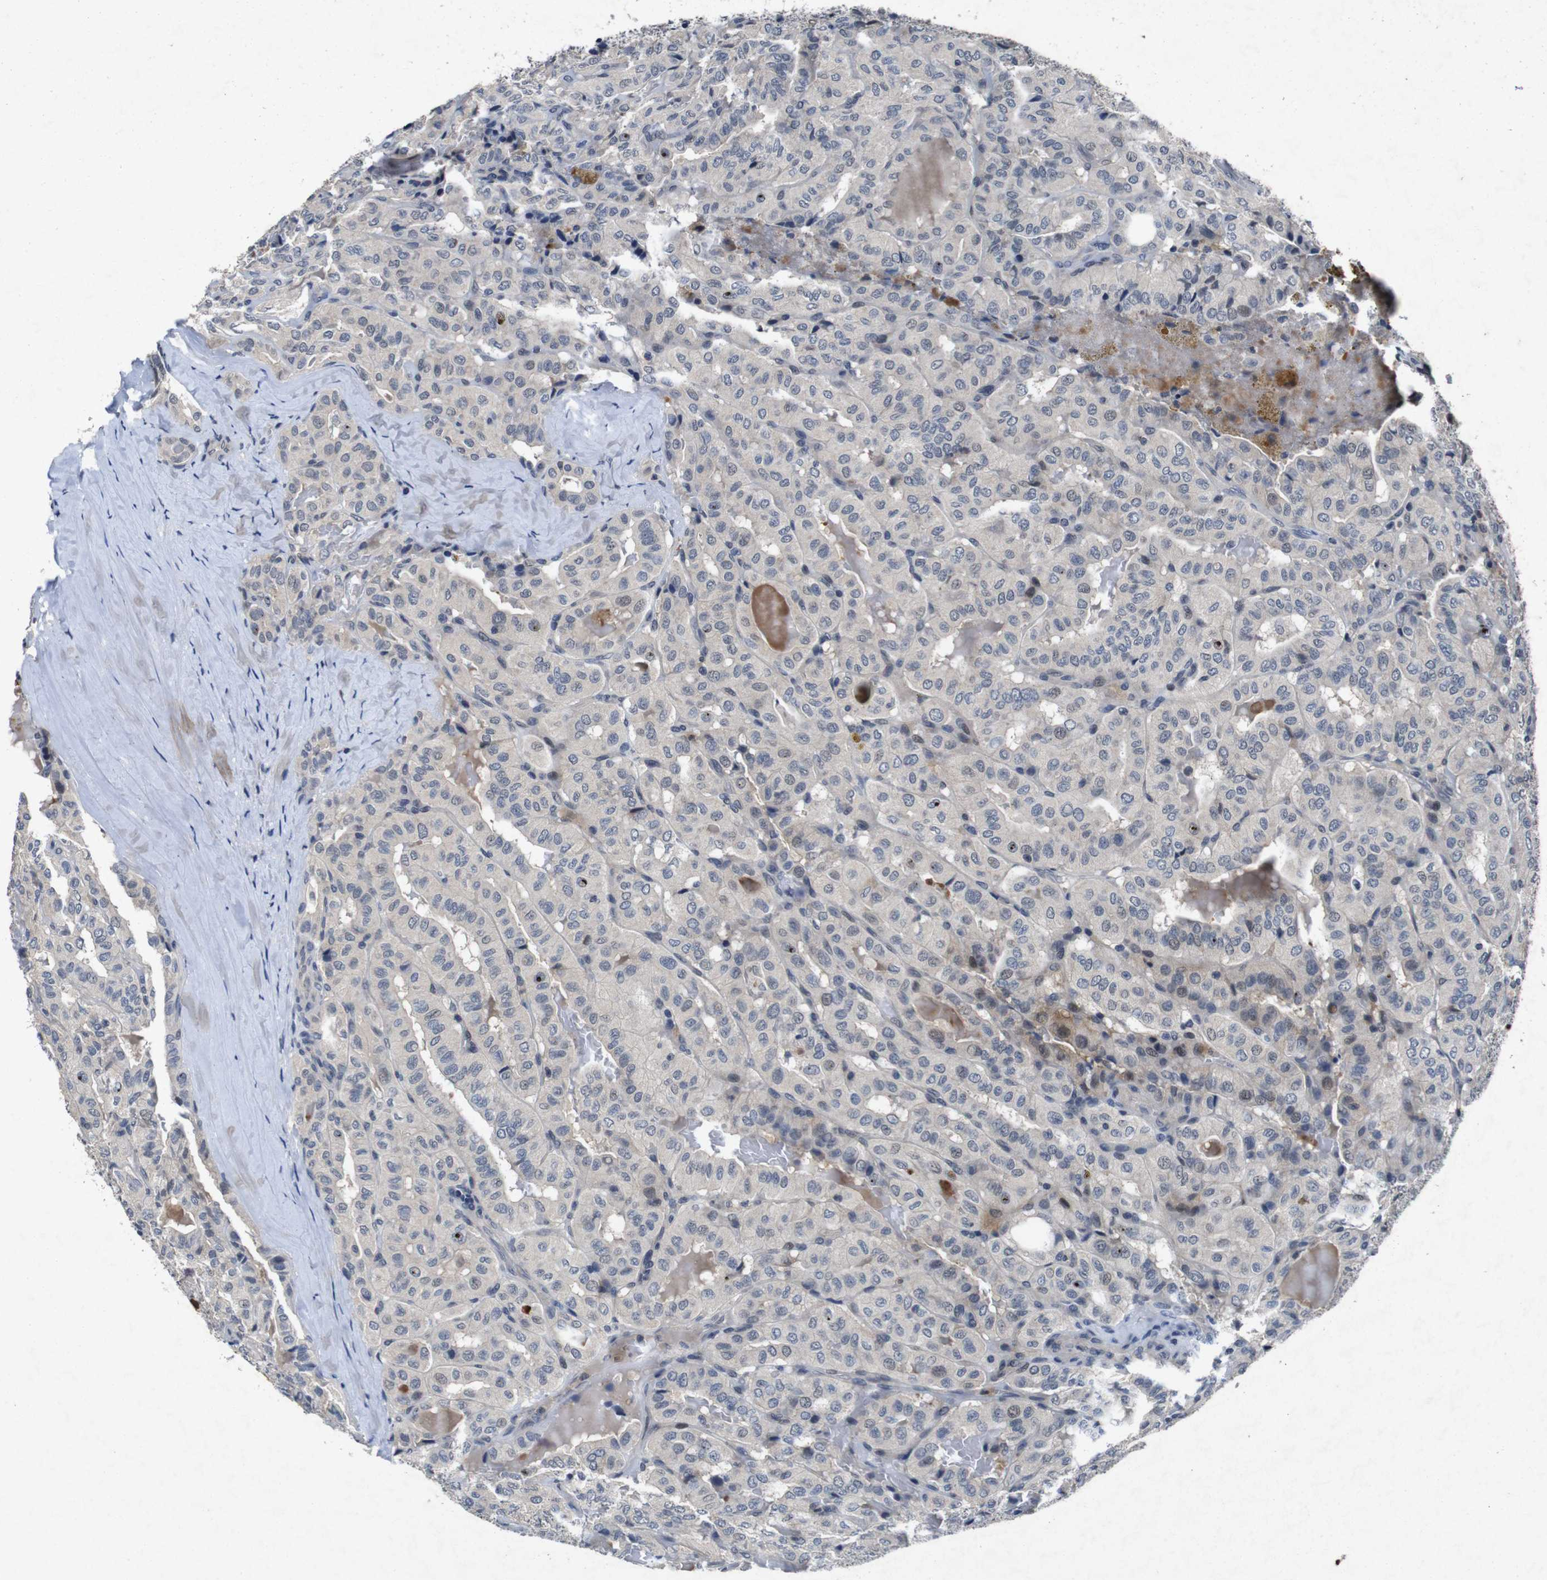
{"staining": {"intensity": "negative", "quantity": "none", "location": "none"}, "tissue": "thyroid cancer", "cell_type": "Tumor cells", "image_type": "cancer", "snomed": [{"axis": "morphology", "description": "Papillary adenocarcinoma, NOS"}, {"axis": "topography", "description": "Thyroid gland"}], "caption": "This is an IHC histopathology image of thyroid cancer (papillary adenocarcinoma). There is no staining in tumor cells.", "gene": "AKT3", "patient": {"sex": "male", "age": 77}}